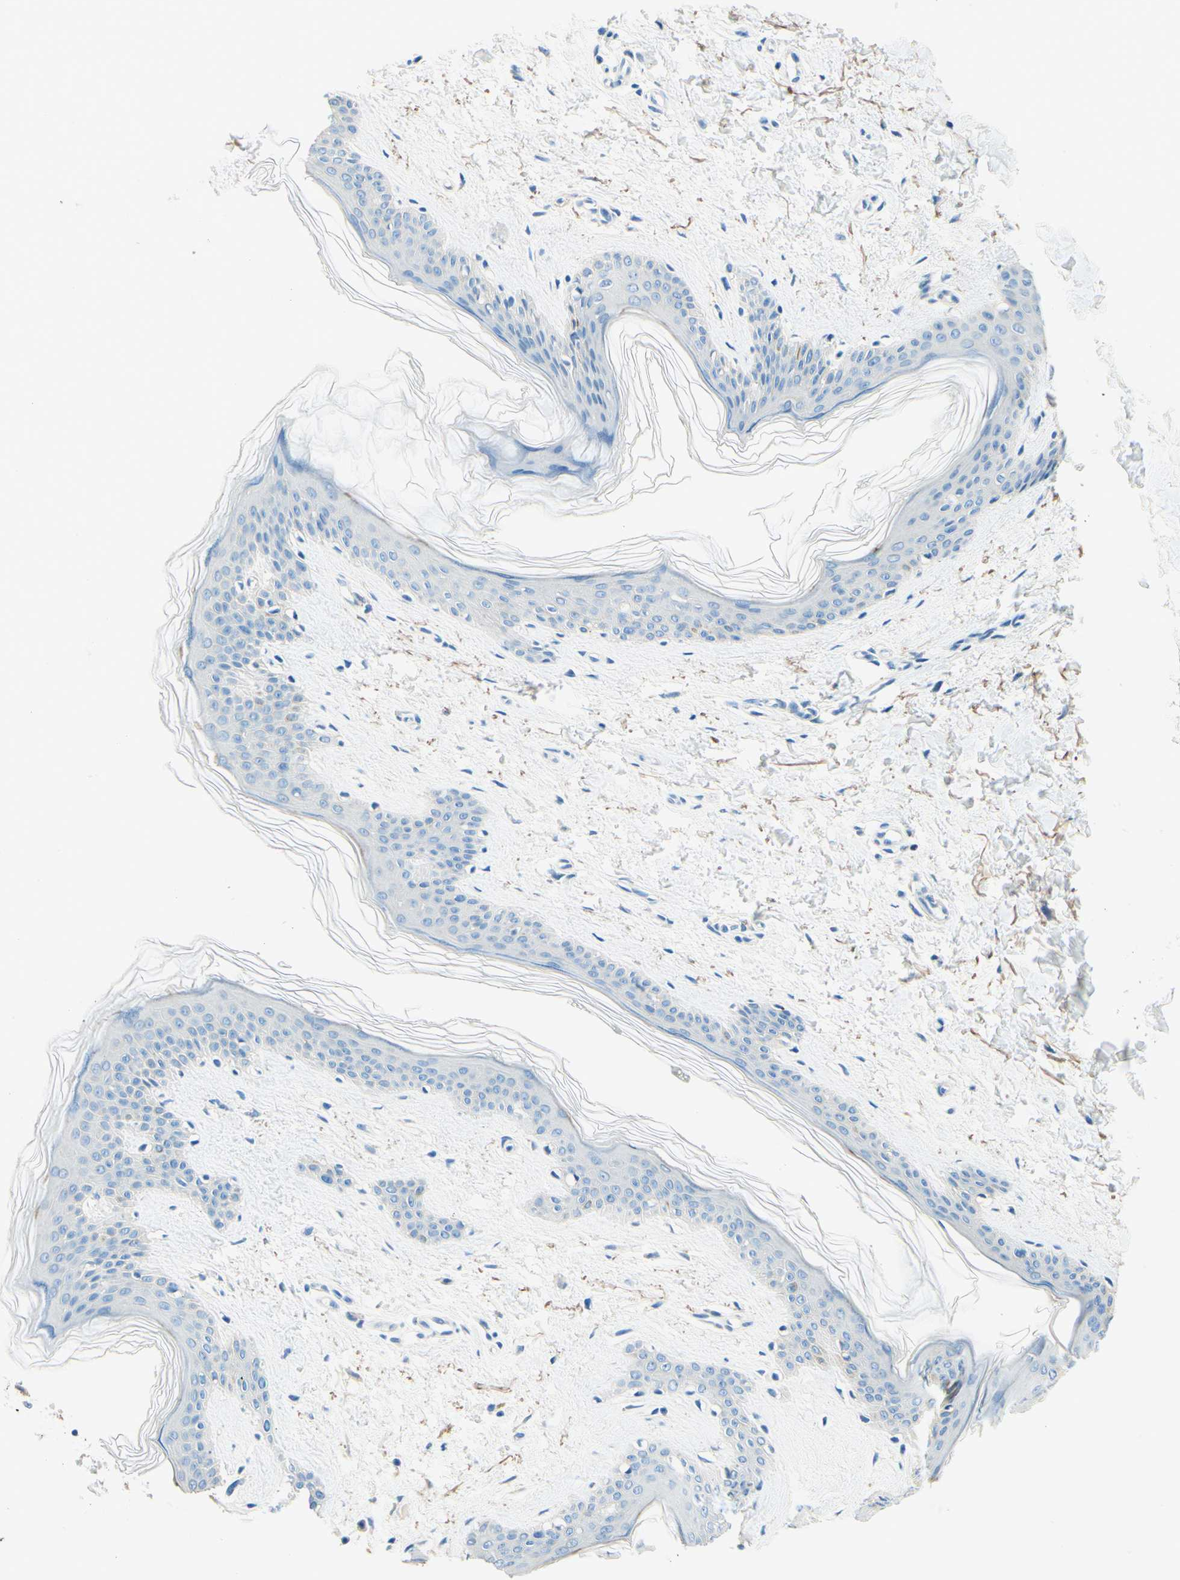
{"staining": {"intensity": "negative", "quantity": "none", "location": "none"}, "tissue": "skin", "cell_type": "Fibroblasts", "image_type": "normal", "snomed": [{"axis": "morphology", "description": "Normal tissue, NOS"}, {"axis": "topography", "description": "Skin"}], "caption": "Fibroblasts show no significant protein positivity in unremarkable skin. Brightfield microscopy of IHC stained with DAB (3,3'-diaminobenzidine) (brown) and hematoxylin (blue), captured at high magnification.", "gene": "PASD1", "patient": {"sex": "female", "age": 41}}